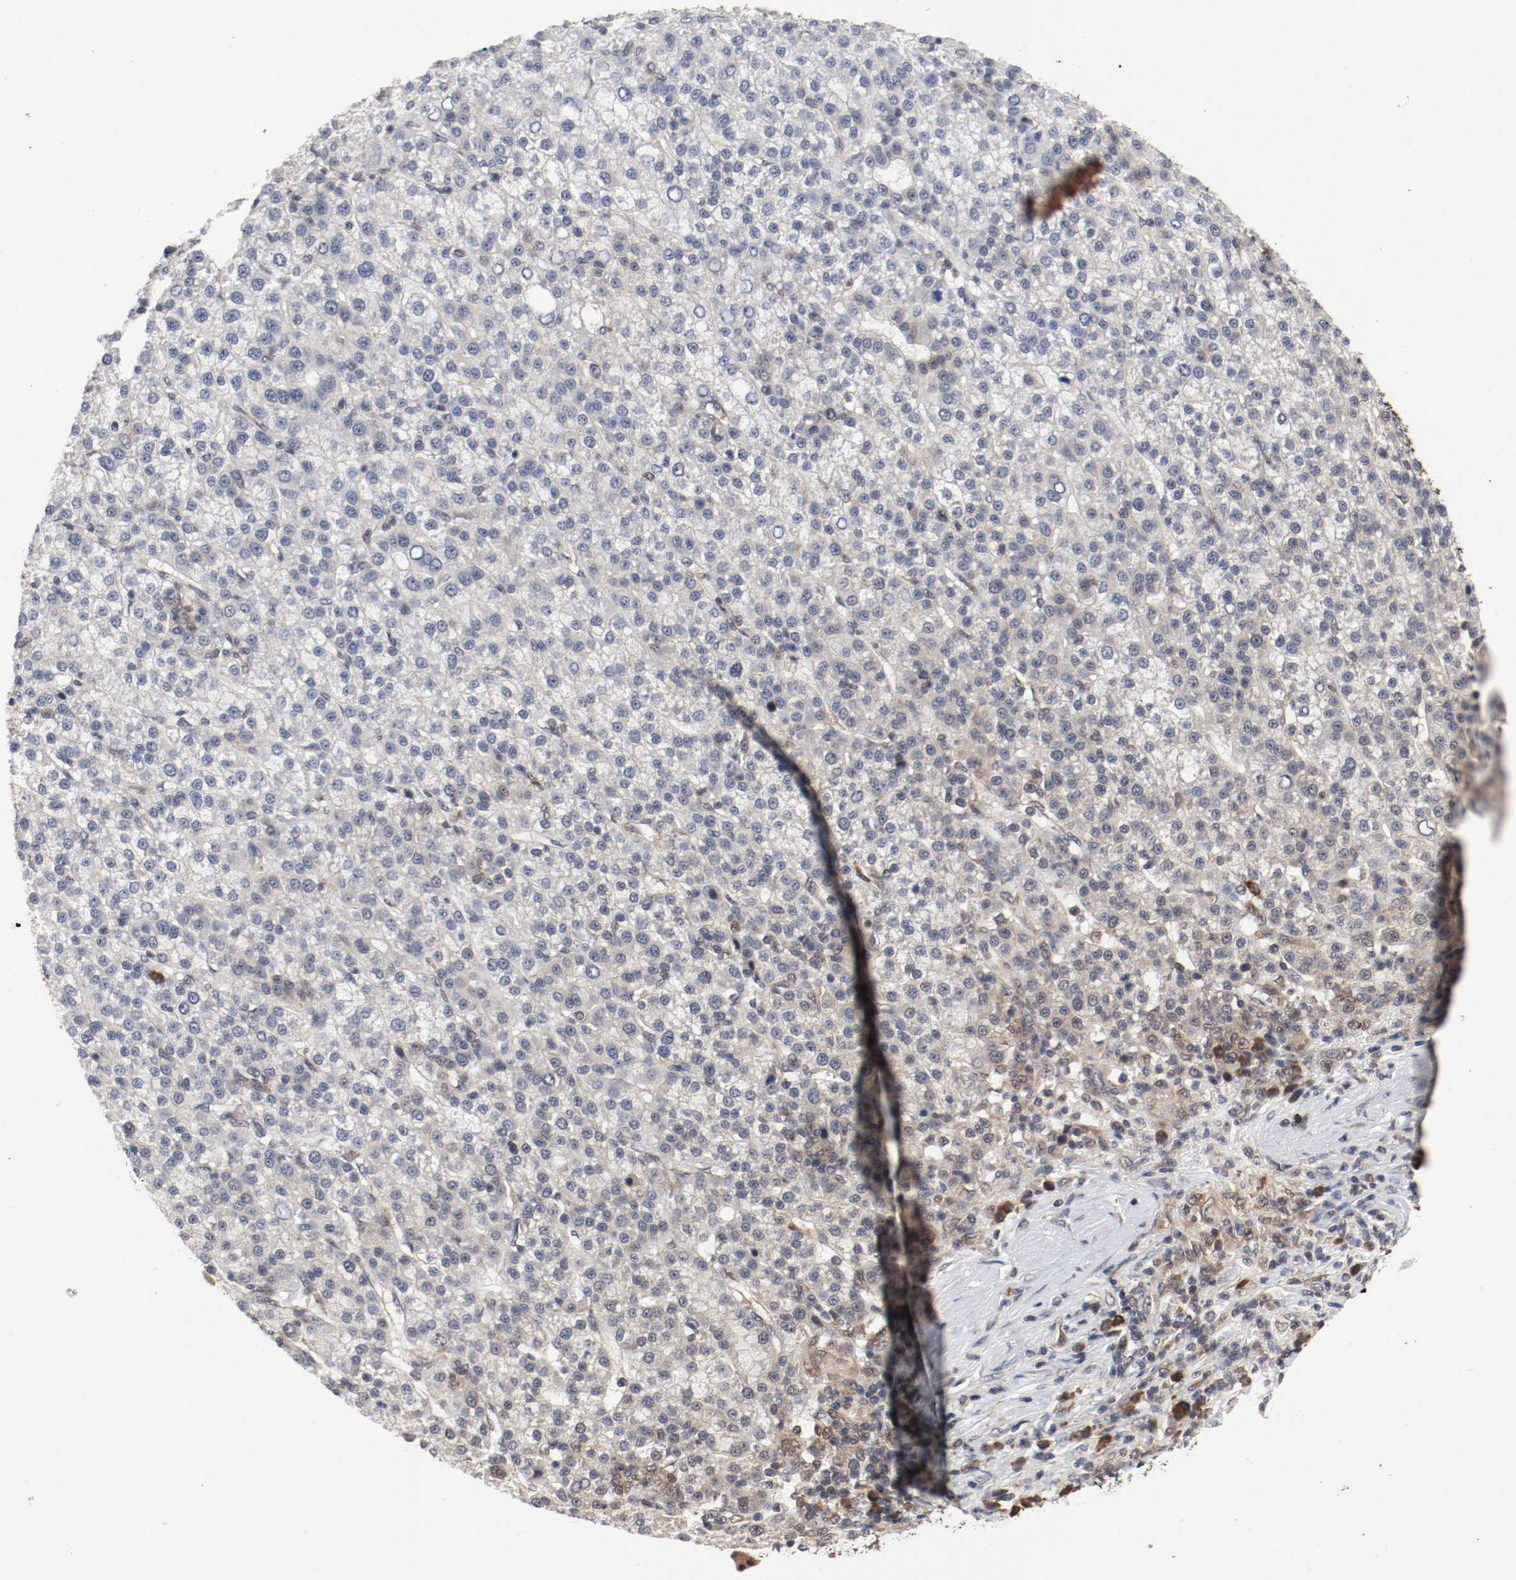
{"staining": {"intensity": "weak", "quantity": "<25%", "location": "cytoplasmic/membranous"}, "tissue": "liver cancer", "cell_type": "Tumor cells", "image_type": "cancer", "snomed": [{"axis": "morphology", "description": "Carcinoma, Hepatocellular, NOS"}, {"axis": "topography", "description": "Liver"}], "caption": "This is an IHC micrograph of human hepatocellular carcinoma (liver). There is no expression in tumor cells.", "gene": "AFG3L2", "patient": {"sex": "female", "age": 58}}